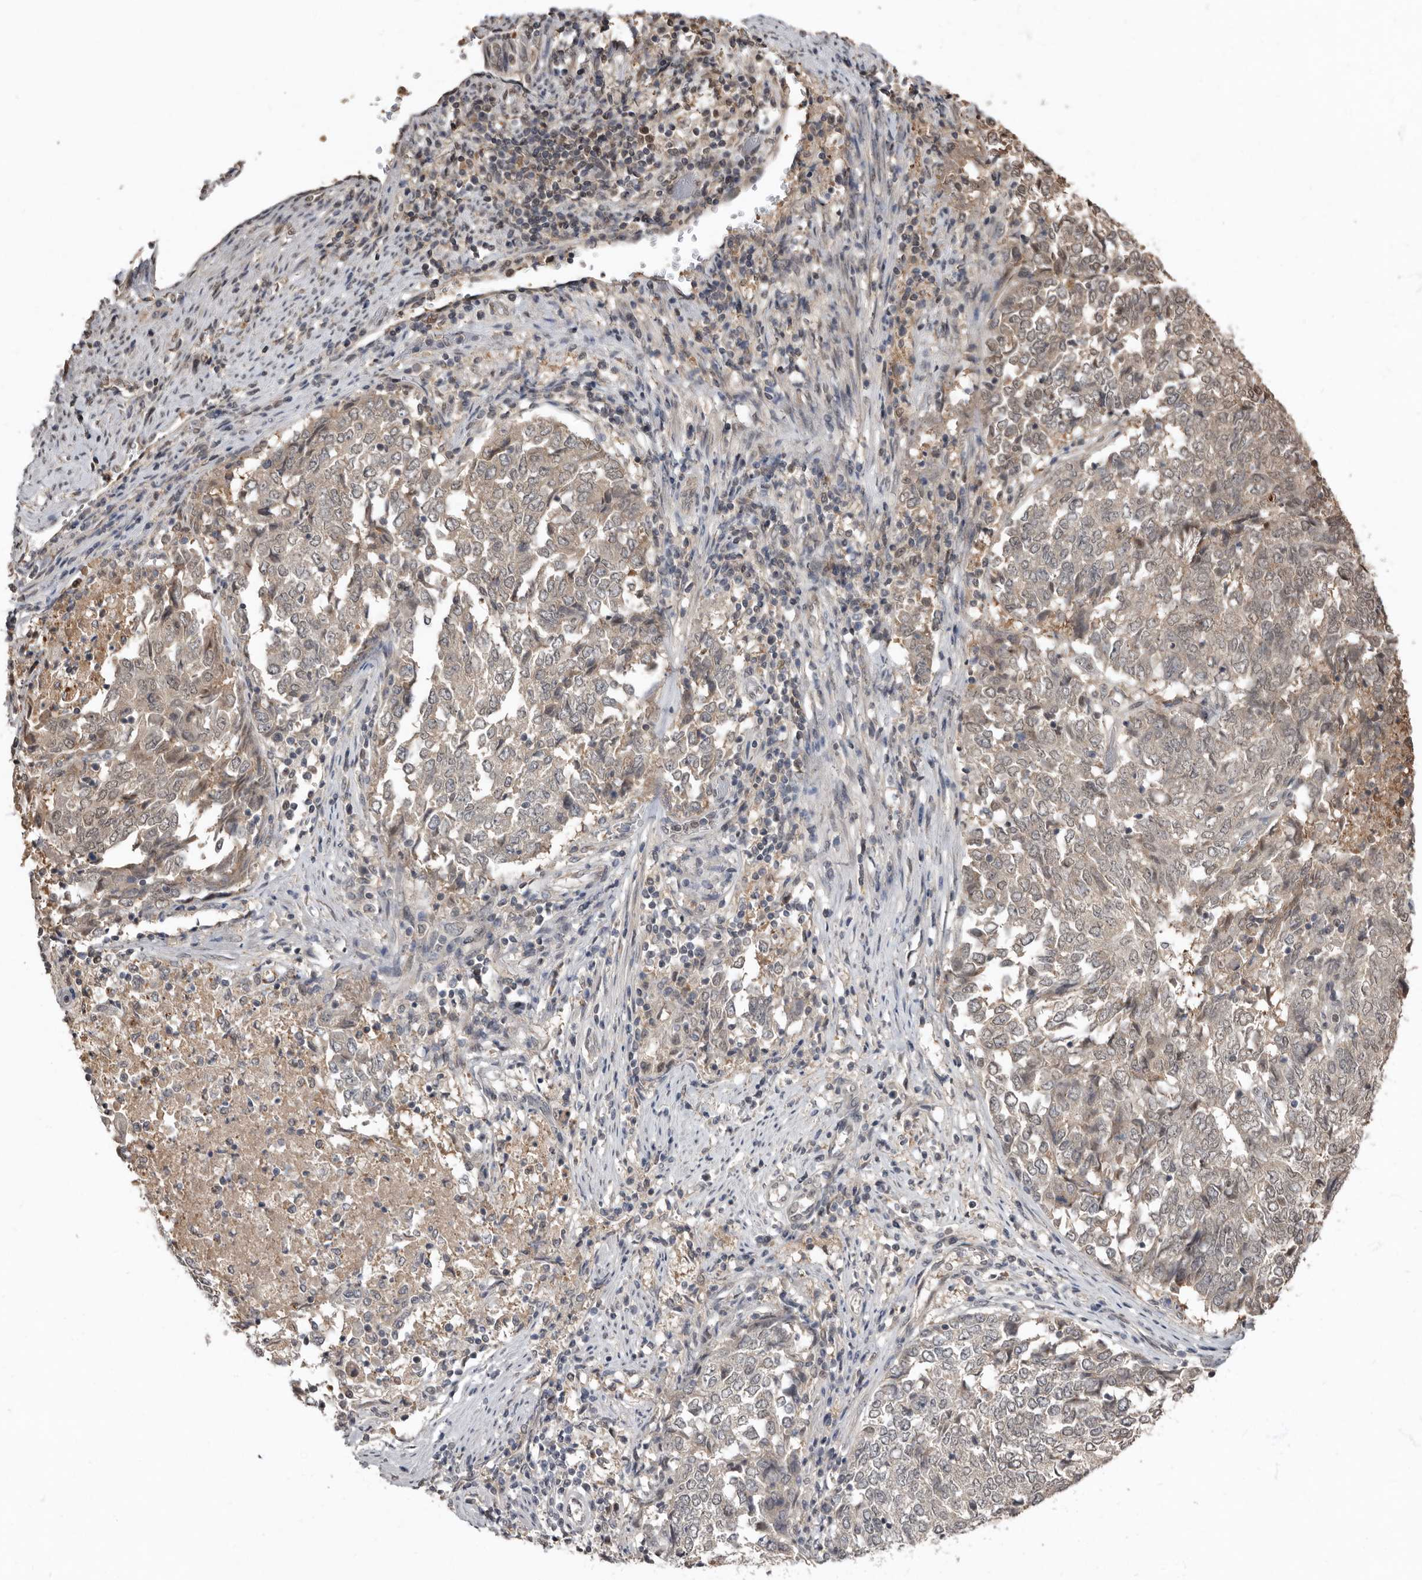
{"staining": {"intensity": "weak", "quantity": "25%-75%", "location": "cytoplasmic/membranous"}, "tissue": "endometrial cancer", "cell_type": "Tumor cells", "image_type": "cancer", "snomed": [{"axis": "morphology", "description": "Adenocarcinoma, NOS"}, {"axis": "topography", "description": "Endometrium"}], "caption": "Tumor cells reveal low levels of weak cytoplasmic/membranous expression in approximately 25%-75% of cells in human endometrial cancer (adenocarcinoma).", "gene": "LRGUK", "patient": {"sex": "female", "age": 80}}